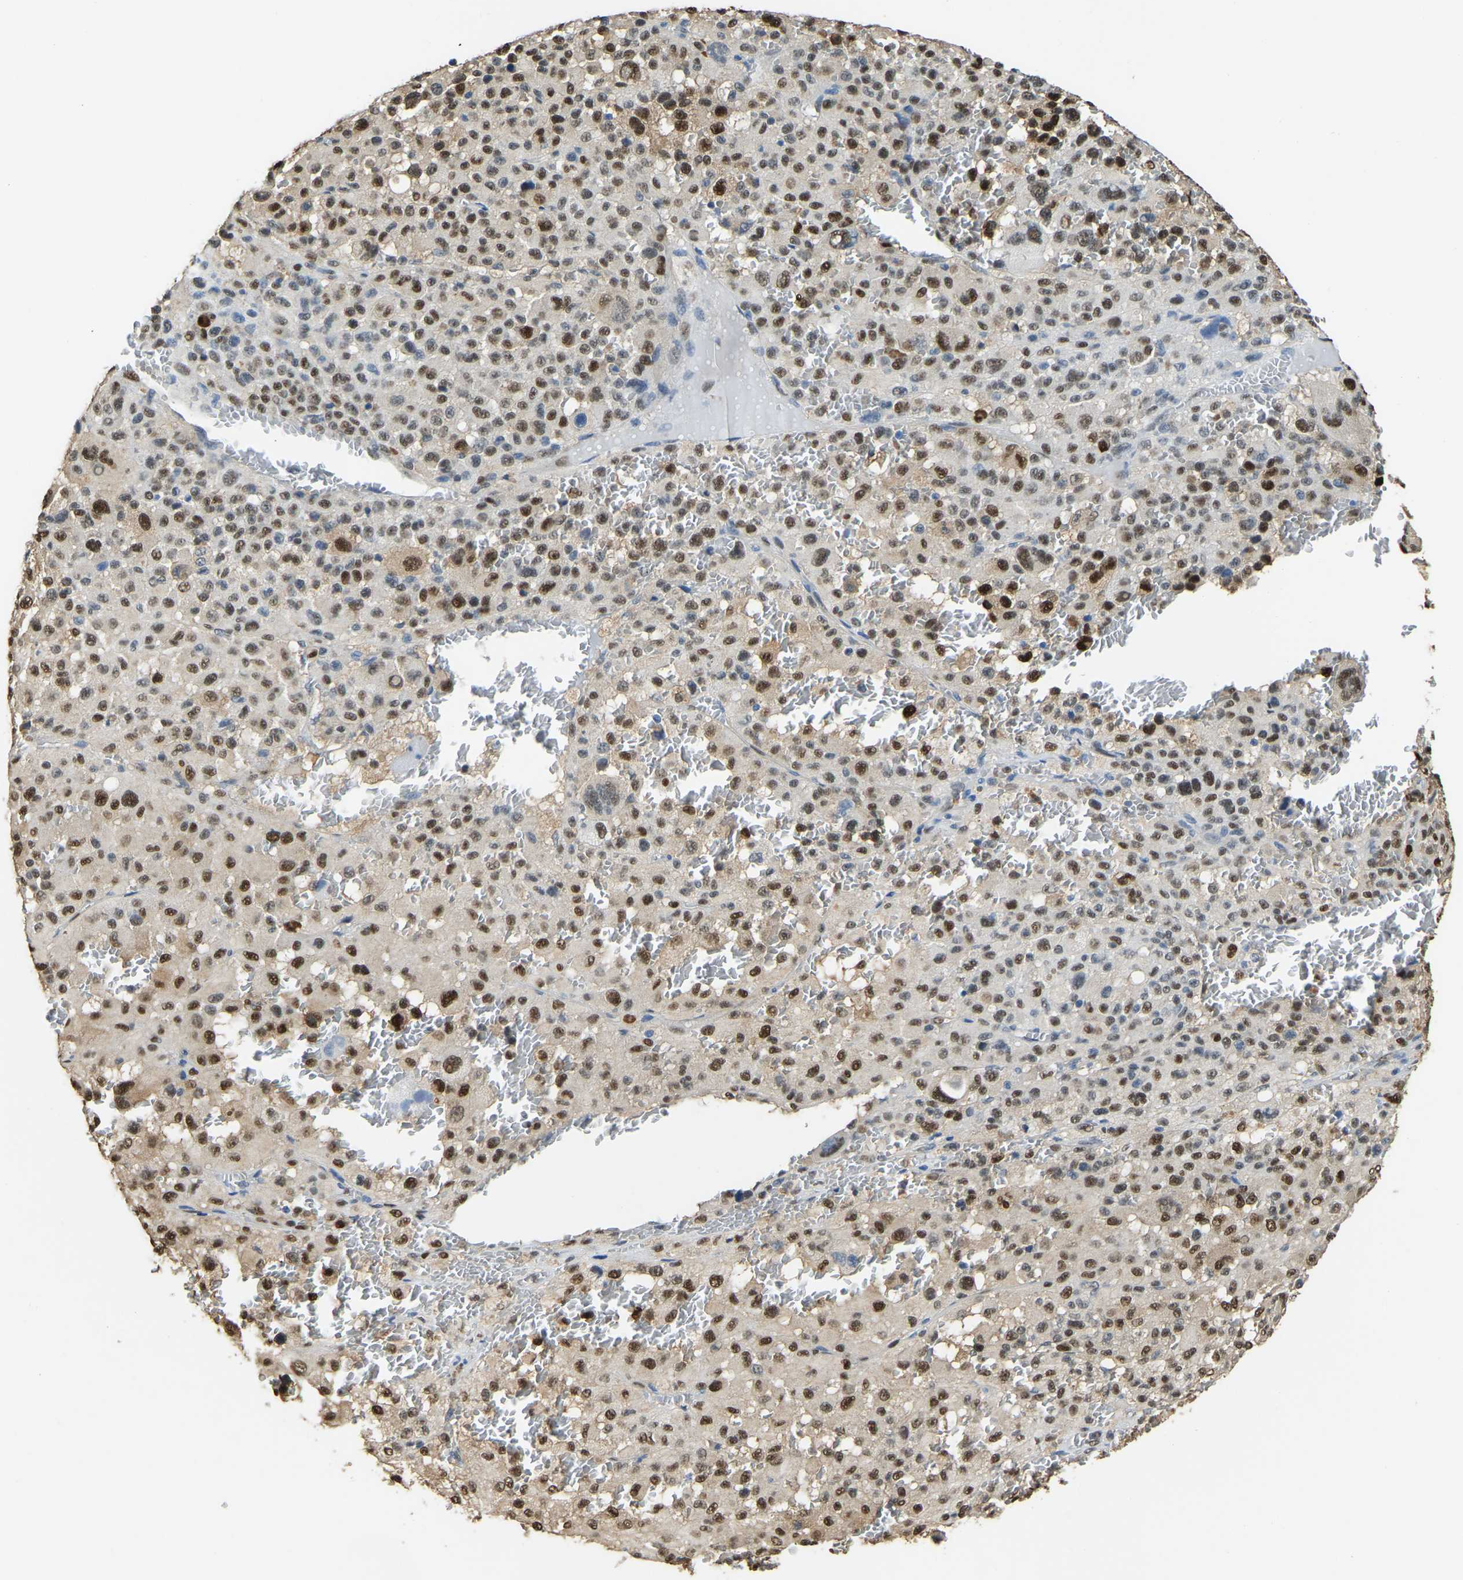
{"staining": {"intensity": "strong", "quantity": ">75%", "location": "cytoplasmic/membranous,nuclear"}, "tissue": "melanoma", "cell_type": "Tumor cells", "image_type": "cancer", "snomed": [{"axis": "morphology", "description": "Malignant melanoma, Metastatic site"}, {"axis": "topography", "description": "Skin"}], "caption": "Immunohistochemical staining of human melanoma exhibits high levels of strong cytoplasmic/membranous and nuclear staining in about >75% of tumor cells. Using DAB (brown) and hematoxylin (blue) stains, captured at high magnification using brightfield microscopy.", "gene": "NANS", "patient": {"sex": "female", "age": 74}}